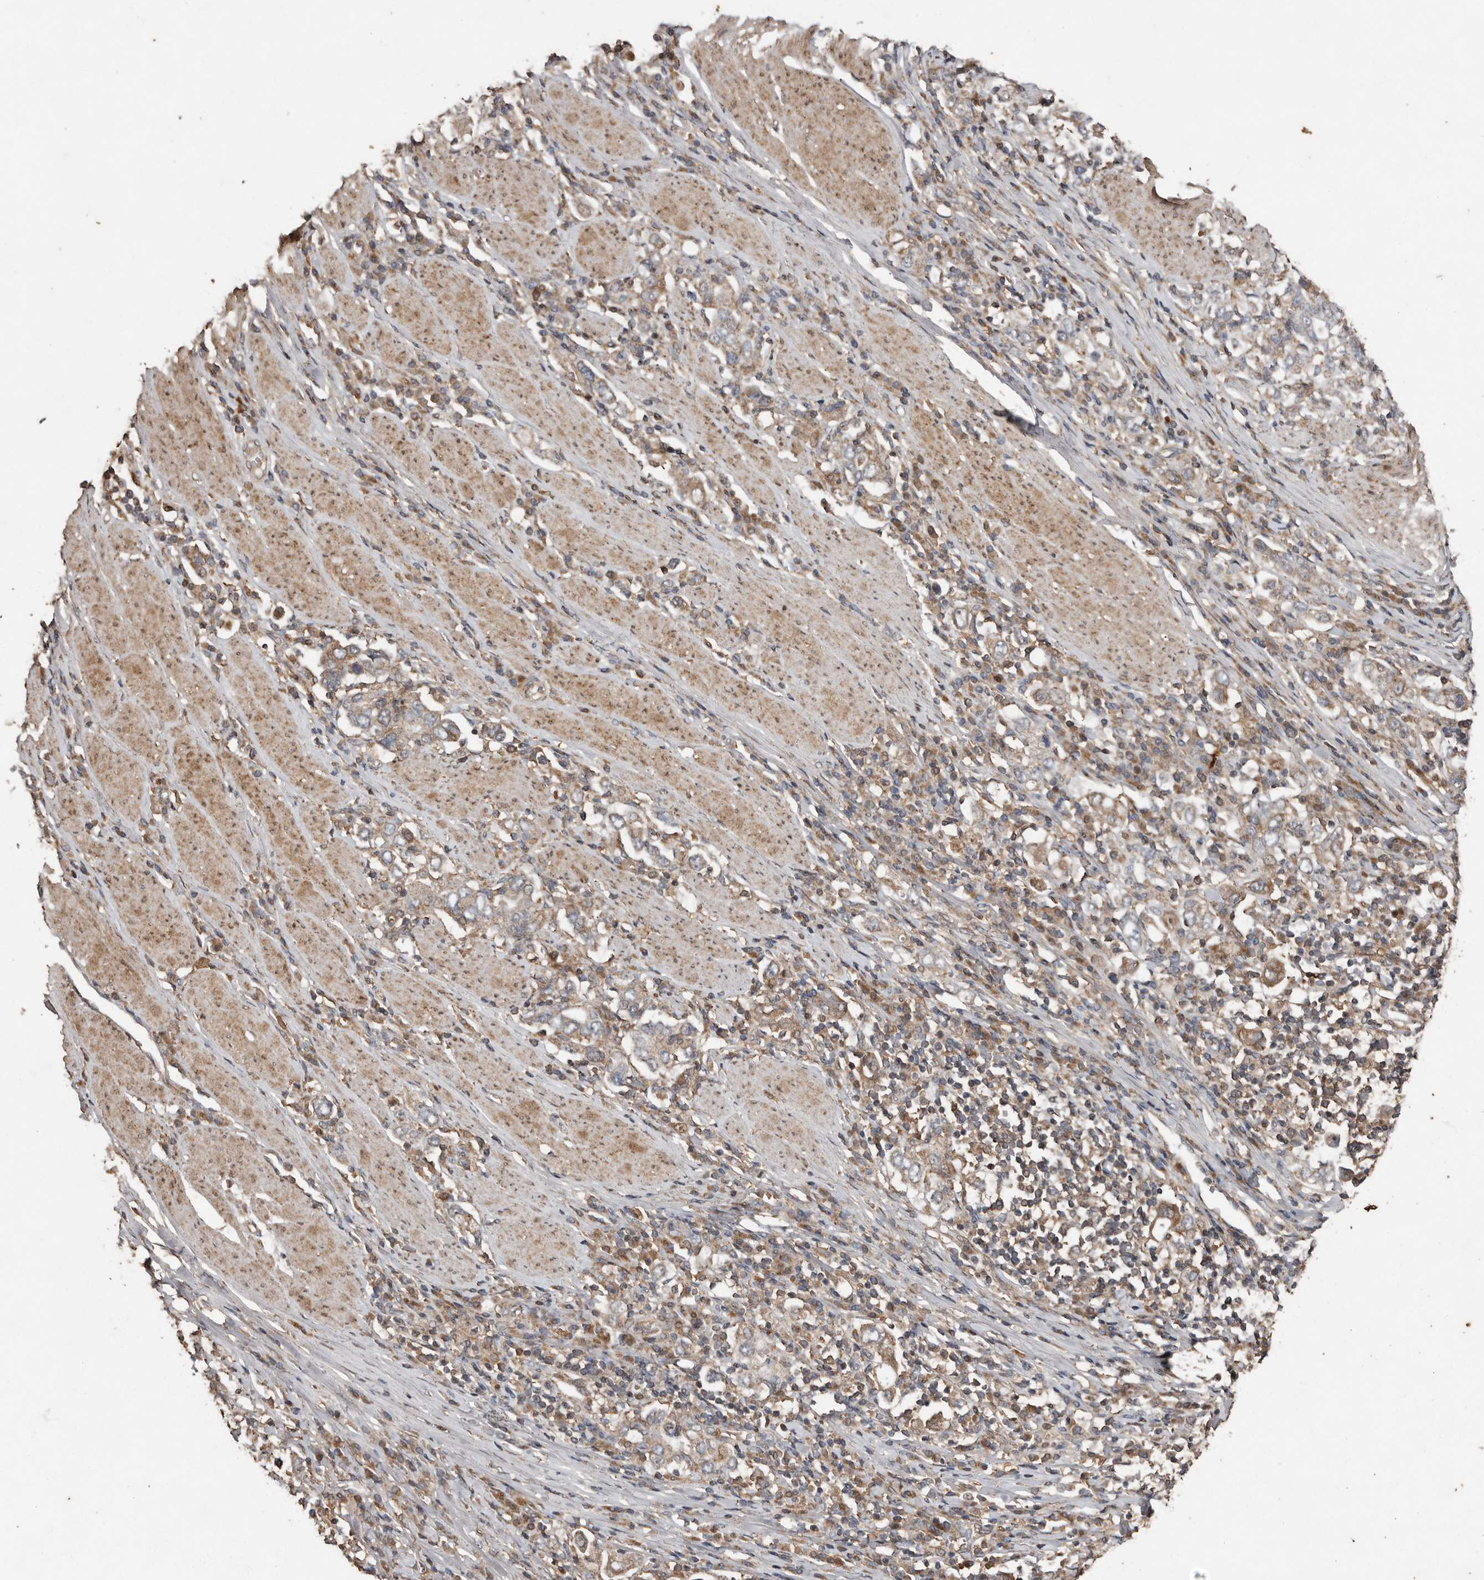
{"staining": {"intensity": "weak", "quantity": "25%-75%", "location": "cytoplasmic/membranous"}, "tissue": "stomach cancer", "cell_type": "Tumor cells", "image_type": "cancer", "snomed": [{"axis": "morphology", "description": "Adenocarcinoma, NOS"}, {"axis": "topography", "description": "Stomach, upper"}], "caption": "Brown immunohistochemical staining in human stomach adenocarcinoma demonstrates weak cytoplasmic/membranous expression in about 25%-75% of tumor cells.", "gene": "RANBP17", "patient": {"sex": "male", "age": 62}}